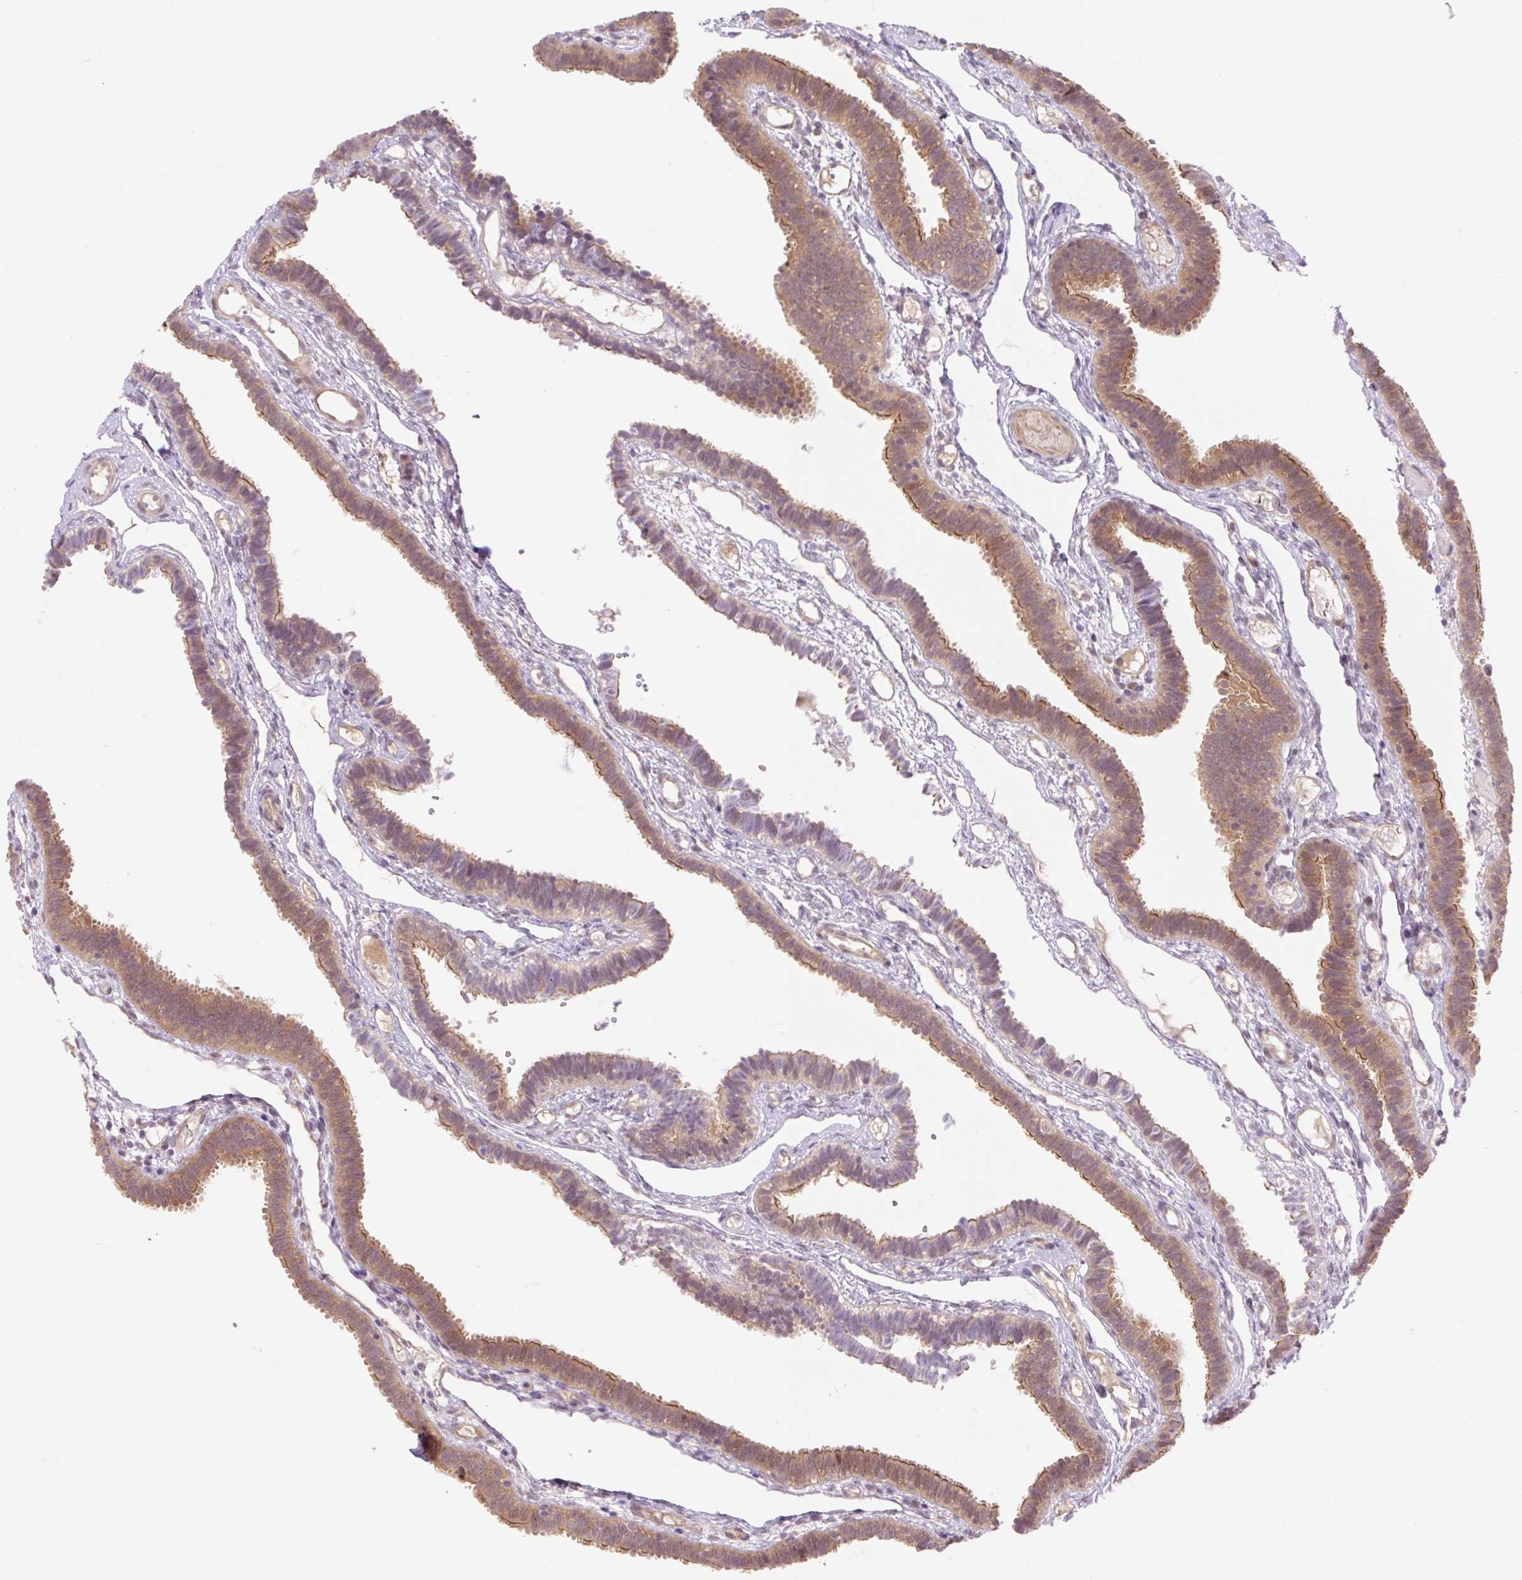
{"staining": {"intensity": "moderate", "quantity": ">75%", "location": "cytoplasmic/membranous,nuclear"}, "tissue": "fallopian tube", "cell_type": "Glandular cells", "image_type": "normal", "snomed": [{"axis": "morphology", "description": "Normal tissue, NOS"}, {"axis": "topography", "description": "Fallopian tube"}], "caption": "Immunohistochemical staining of unremarkable fallopian tube demonstrates moderate cytoplasmic/membranous,nuclear protein expression in approximately >75% of glandular cells.", "gene": "VPS25", "patient": {"sex": "female", "age": 37}}